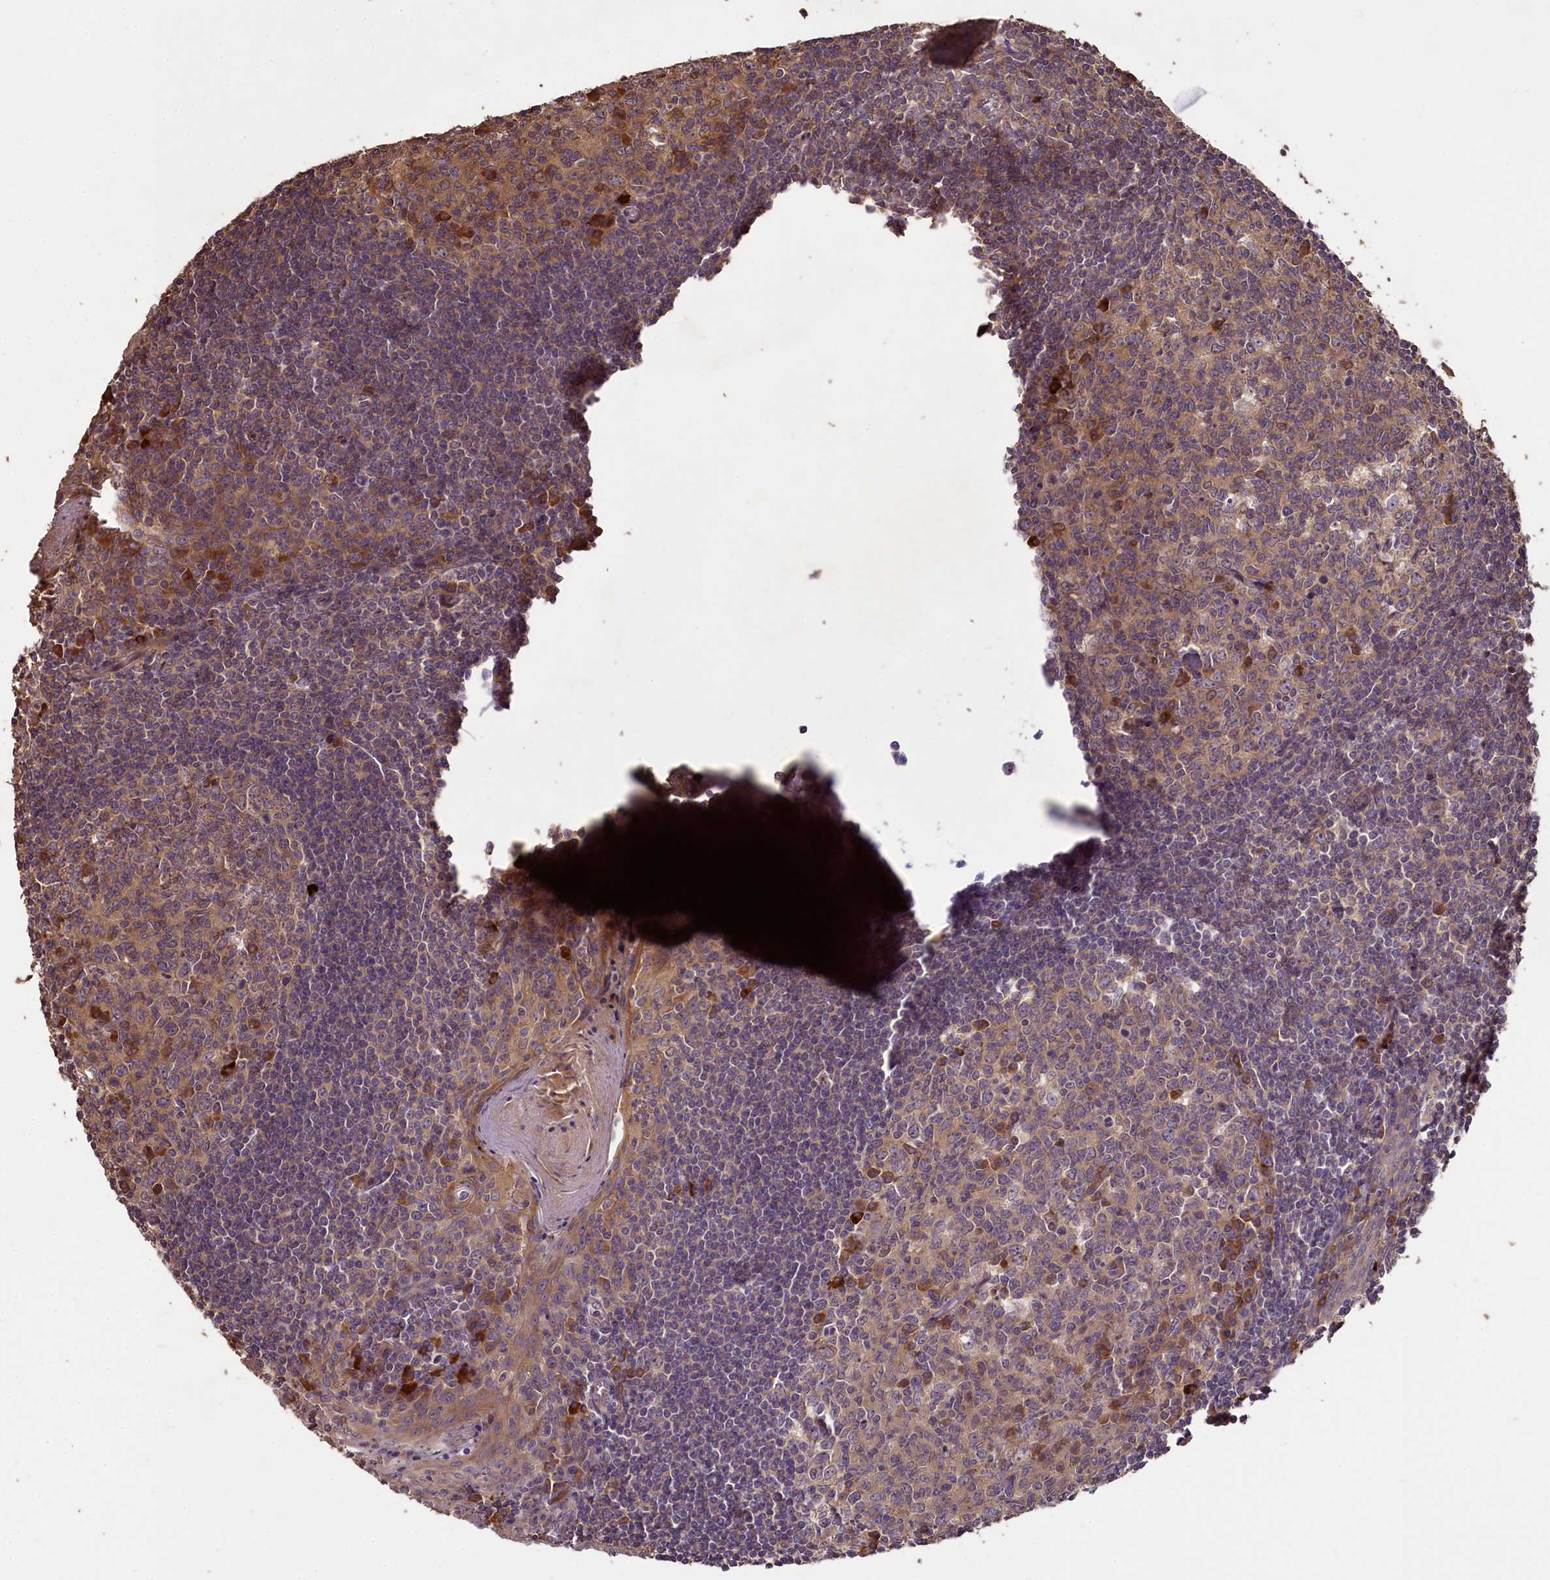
{"staining": {"intensity": "moderate", "quantity": "25%-75%", "location": "cytoplasmic/membranous"}, "tissue": "tonsil", "cell_type": "Germinal center cells", "image_type": "normal", "snomed": [{"axis": "morphology", "description": "Normal tissue, NOS"}, {"axis": "topography", "description": "Tonsil"}], "caption": "IHC (DAB (3,3'-diaminobenzidine)) staining of unremarkable tonsil displays moderate cytoplasmic/membranous protein staining in approximately 25%-75% of germinal center cells. The protein is stained brown, and the nuclei are stained in blue (DAB (3,3'-diaminobenzidine) IHC with brightfield microscopy, high magnification).", "gene": "NUDT6", "patient": {"sex": "male", "age": 27}}